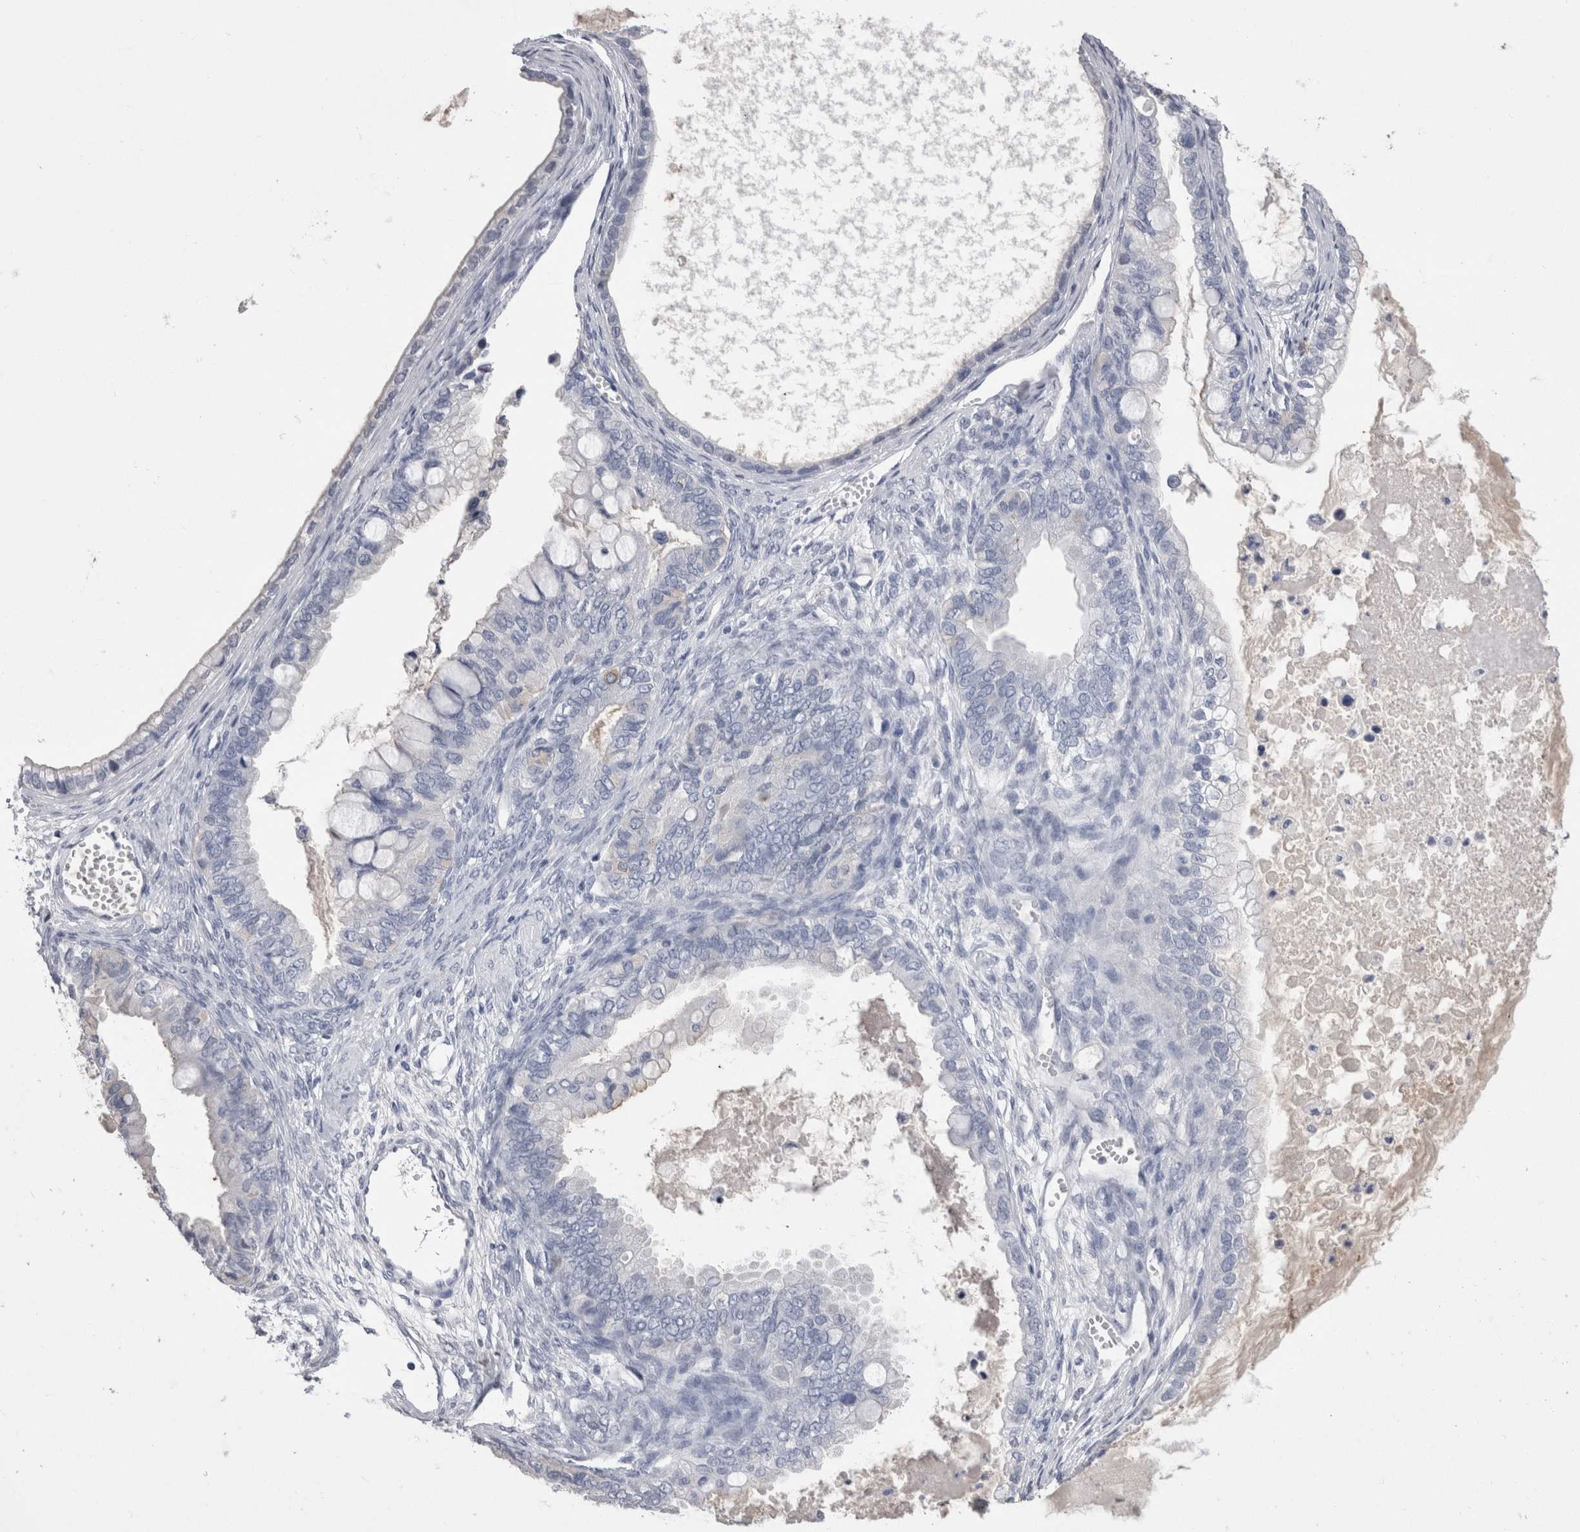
{"staining": {"intensity": "negative", "quantity": "none", "location": "none"}, "tissue": "ovarian cancer", "cell_type": "Tumor cells", "image_type": "cancer", "snomed": [{"axis": "morphology", "description": "Cystadenocarcinoma, mucinous, NOS"}, {"axis": "topography", "description": "Ovary"}], "caption": "Tumor cells show no significant protein positivity in ovarian cancer. Nuclei are stained in blue.", "gene": "CDHR5", "patient": {"sex": "female", "age": 80}}